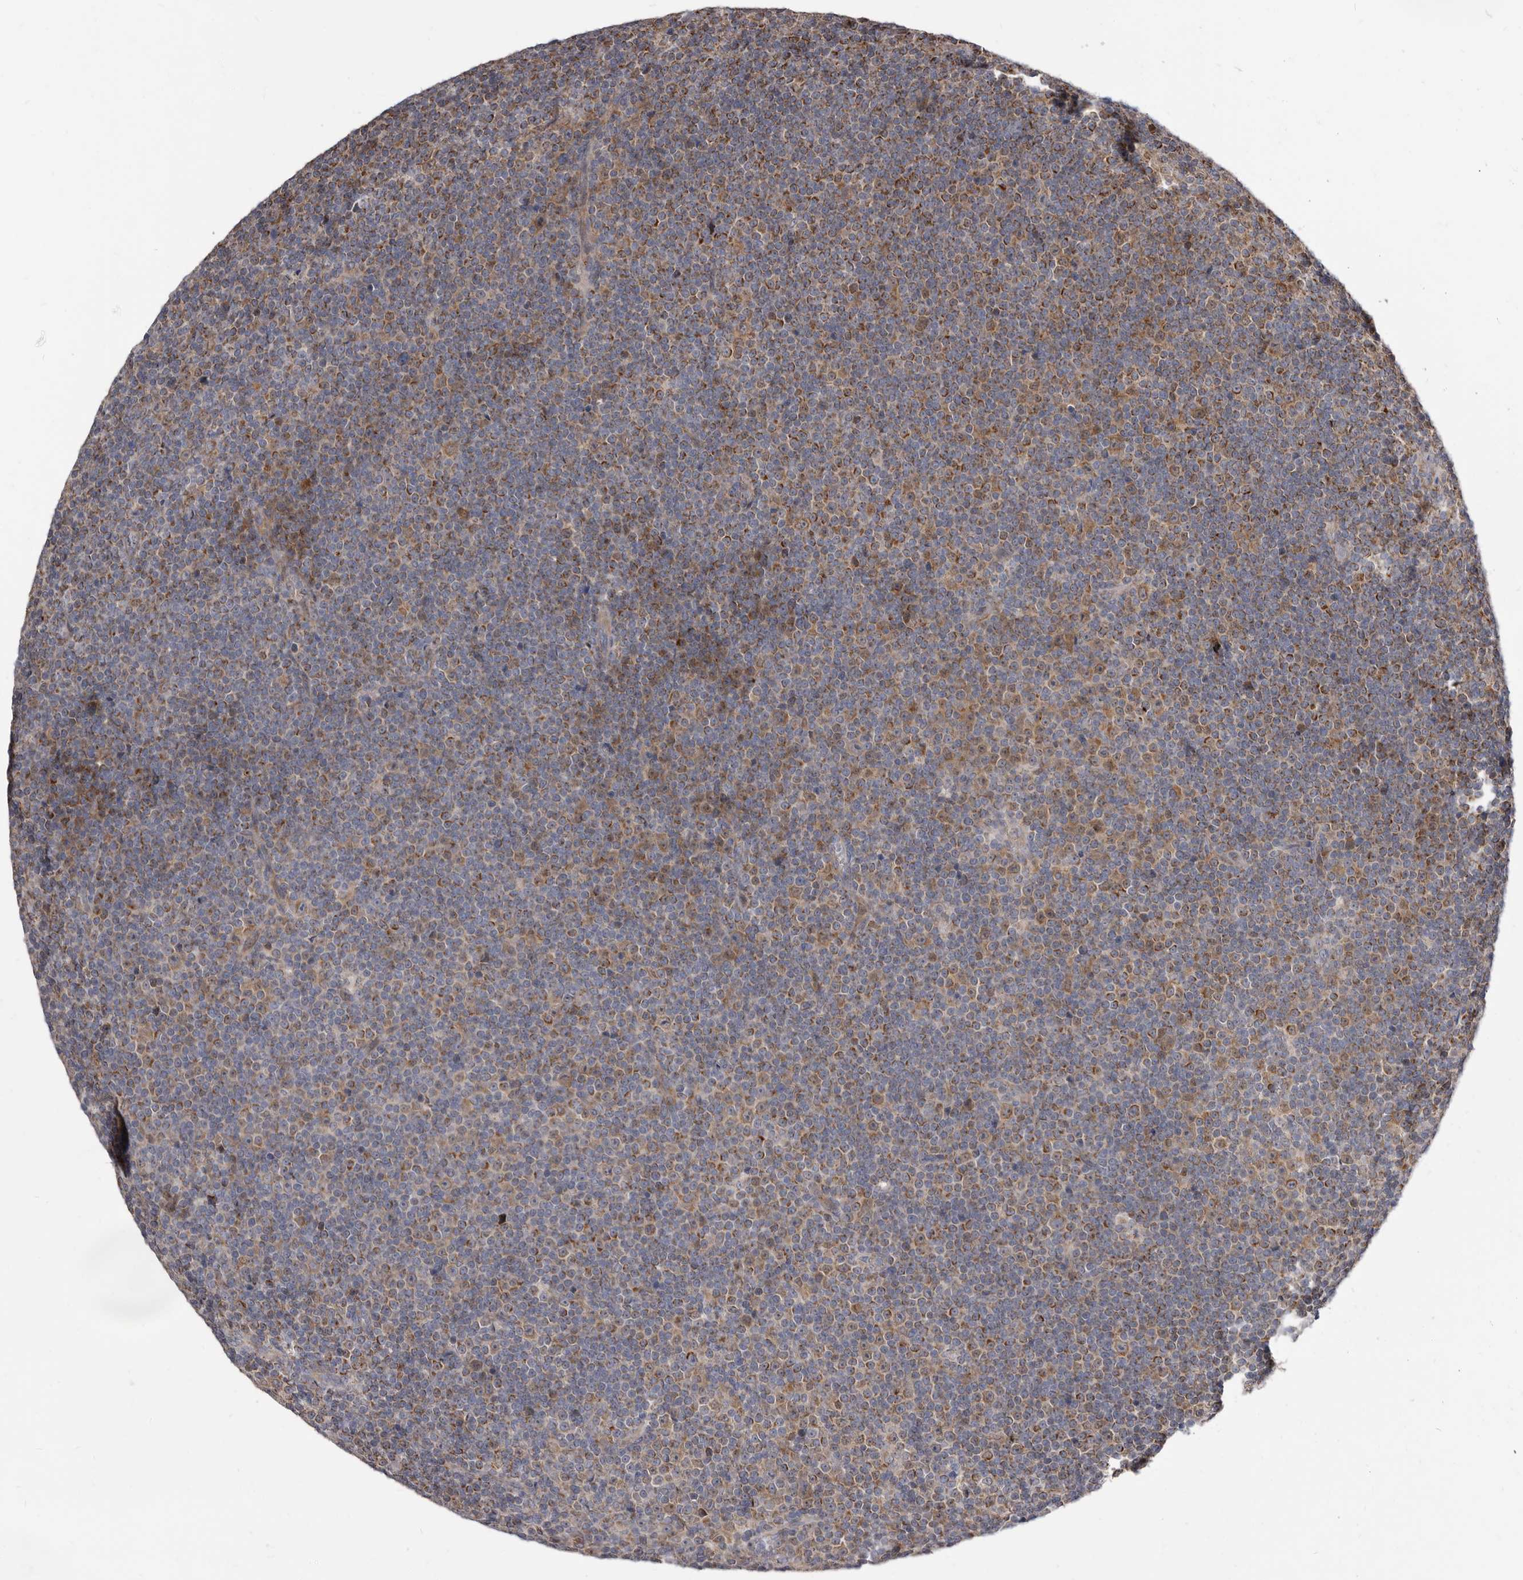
{"staining": {"intensity": "moderate", "quantity": "<25%", "location": "cytoplasmic/membranous"}, "tissue": "lymphoma", "cell_type": "Tumor cells", "image_type": "cancer", "snomed": [{"axis": "morphology", "description": "Malignant lymphoma, non-Hodgkin's type, Low grade"}, {"axis": "topography", "description": "Lymph node"}], "caption": "Moderate cytoplasmic/membranous staining for a protein is appreciated in about <25% of tumor cells of lymphoma using immunohistochemistry.", "gene": "SMC4", "patient": {"sex": "female", "age": 67}}